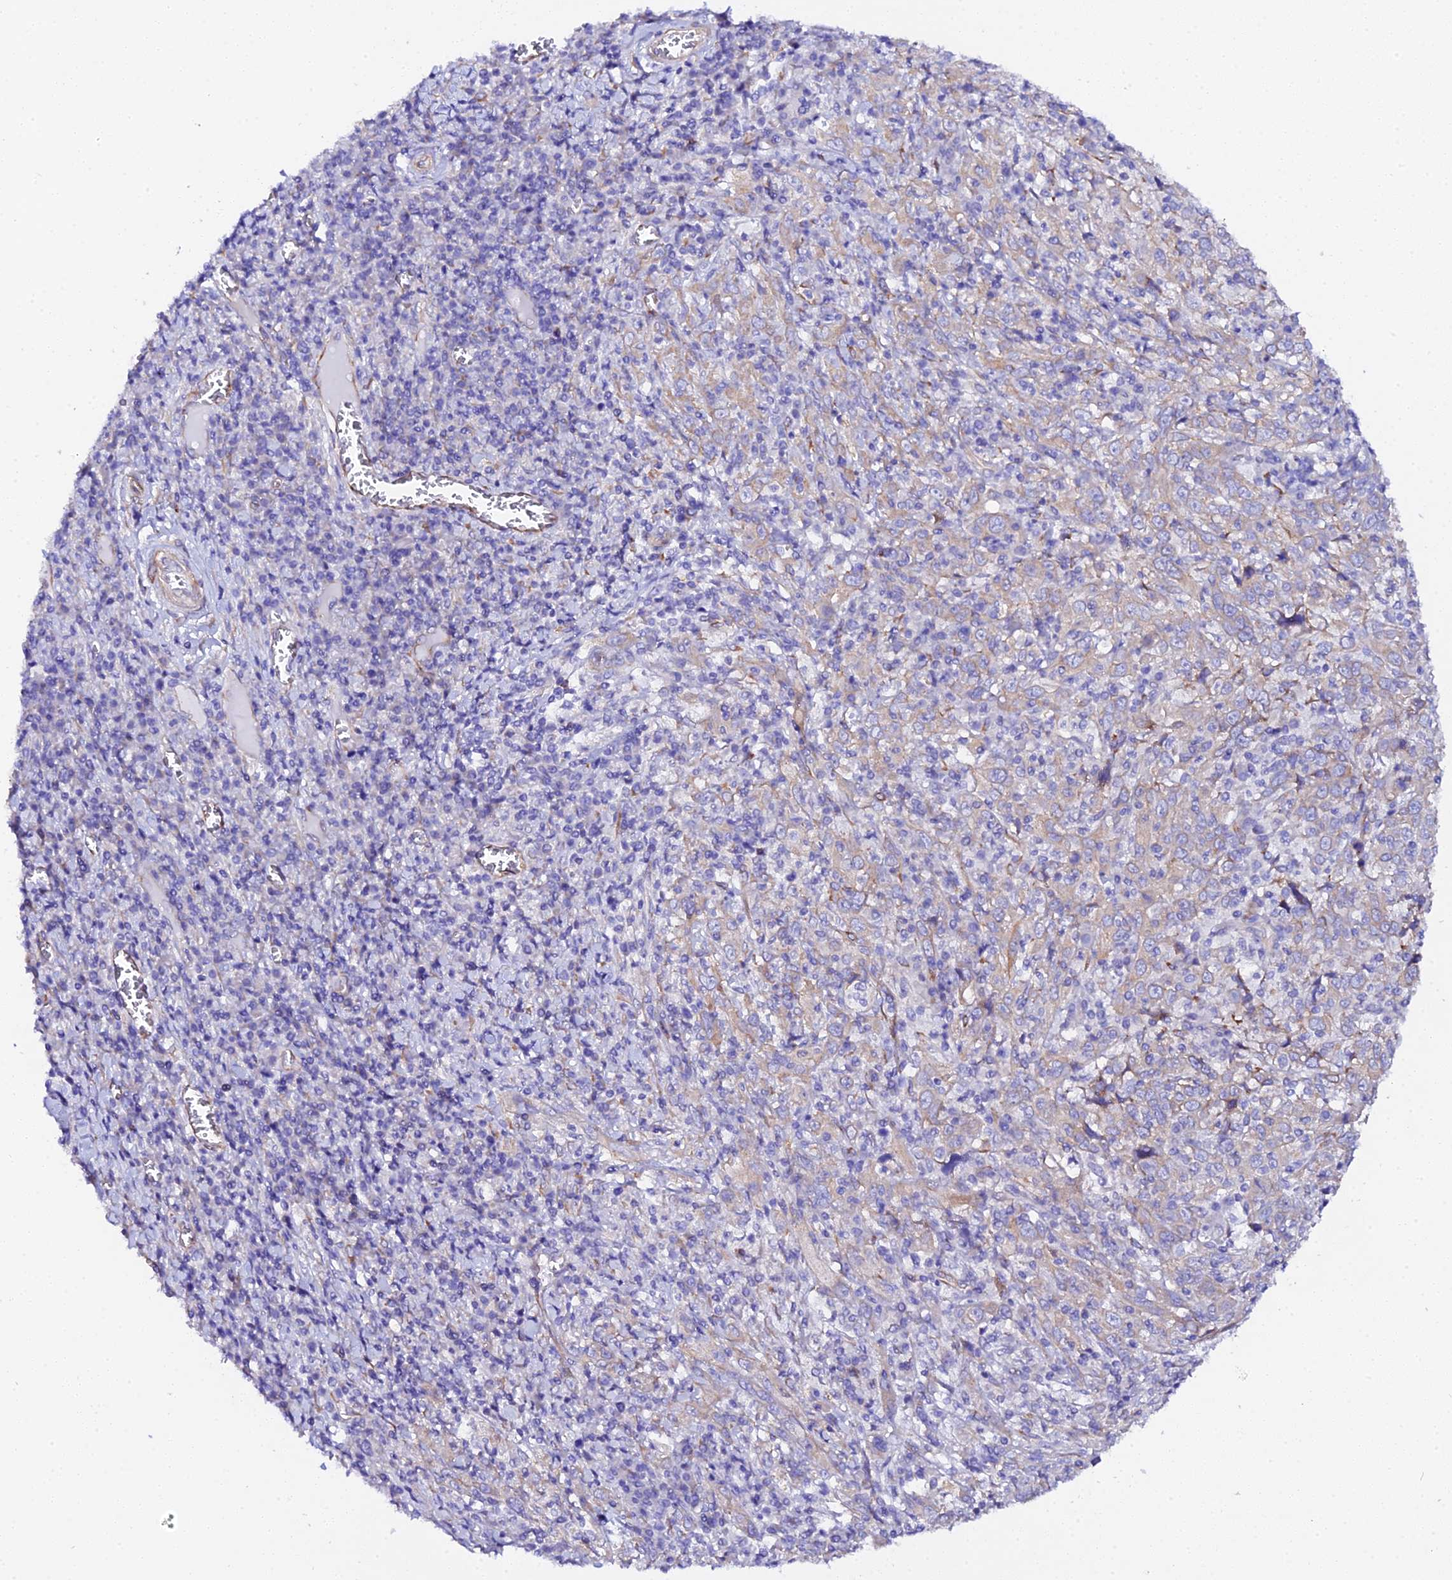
{"staining": {"intensity": "weak", "quantity": "25%-75%", "location": "cytoplasmic/membranous"}, "tissue": "cervical cancer", "cell_type": "Tumor cells", "image_type": "cancer", "snomed": [{"axis": "morphology", "description": "Squamous cell carcinoma, NOS"}, {"axis": "topography", "description": "Cervix"}], "caption": "About 25%-75% of tumor cells in human cervical cancer reveal weak cytoplasmic/membranous protein positivity as visualized by brown immunohistochemical staining.", "gene": "CFAP45", "patient": {"sex": "female", "age": 46}}